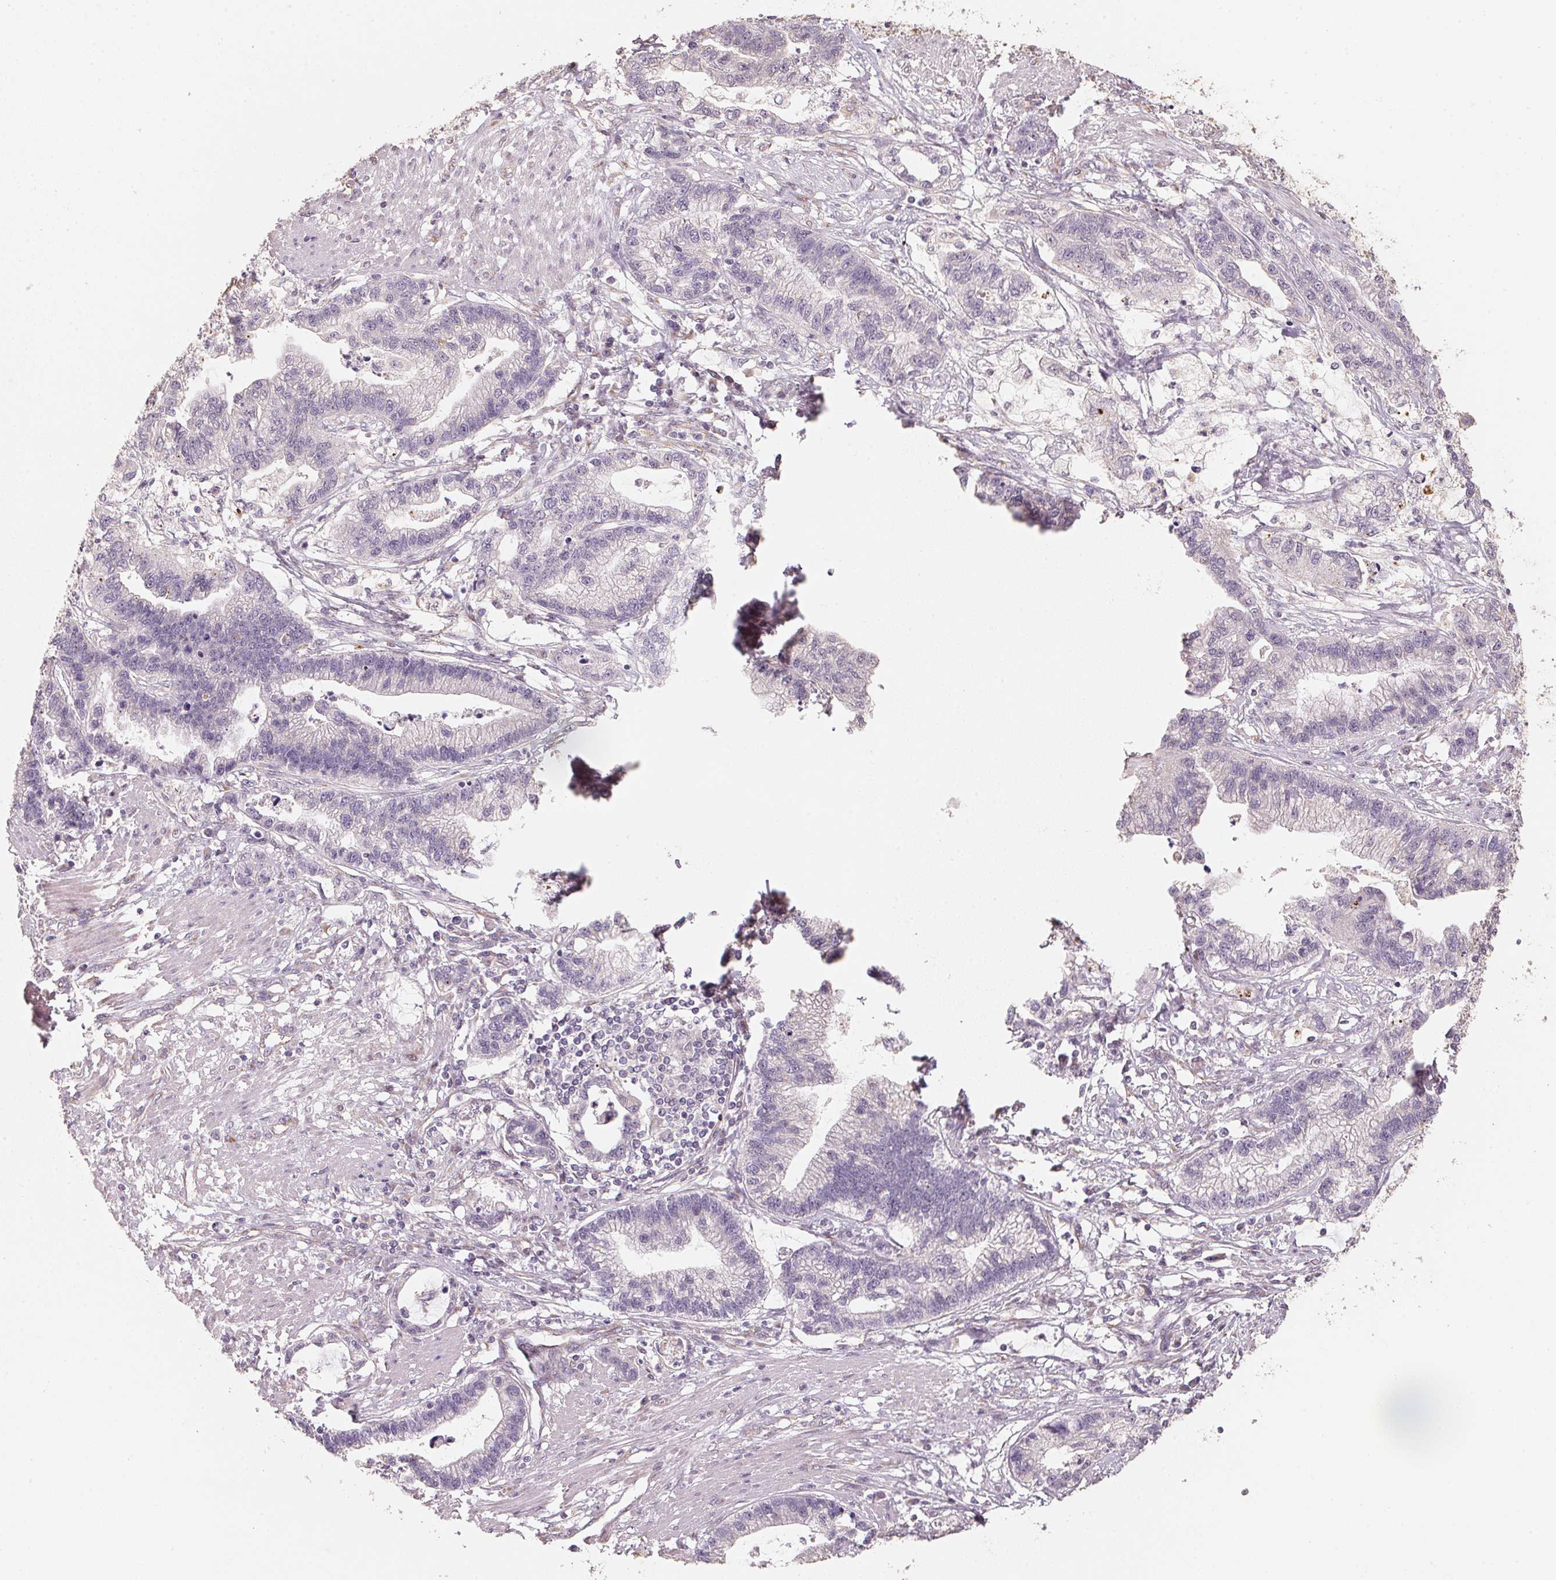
{"staining": {"intensity": "negative", "quantity": "none", "location": "none"}, "tissue": "stomach cancer", "cell_type": "Tumor cells", "image_type": "cancer", "snomed": [{"axis": "morphology", "description": "Adenocarcinoma, NOS"}, {"axis": "topography", "description": "Stomach"}], "caption": "Image shows no protein expression in tumor cells of adenocarcinoma (stomach) tissue.", "gene": "TSPAN12", "patient": {"sex": "male", "age": 83}}